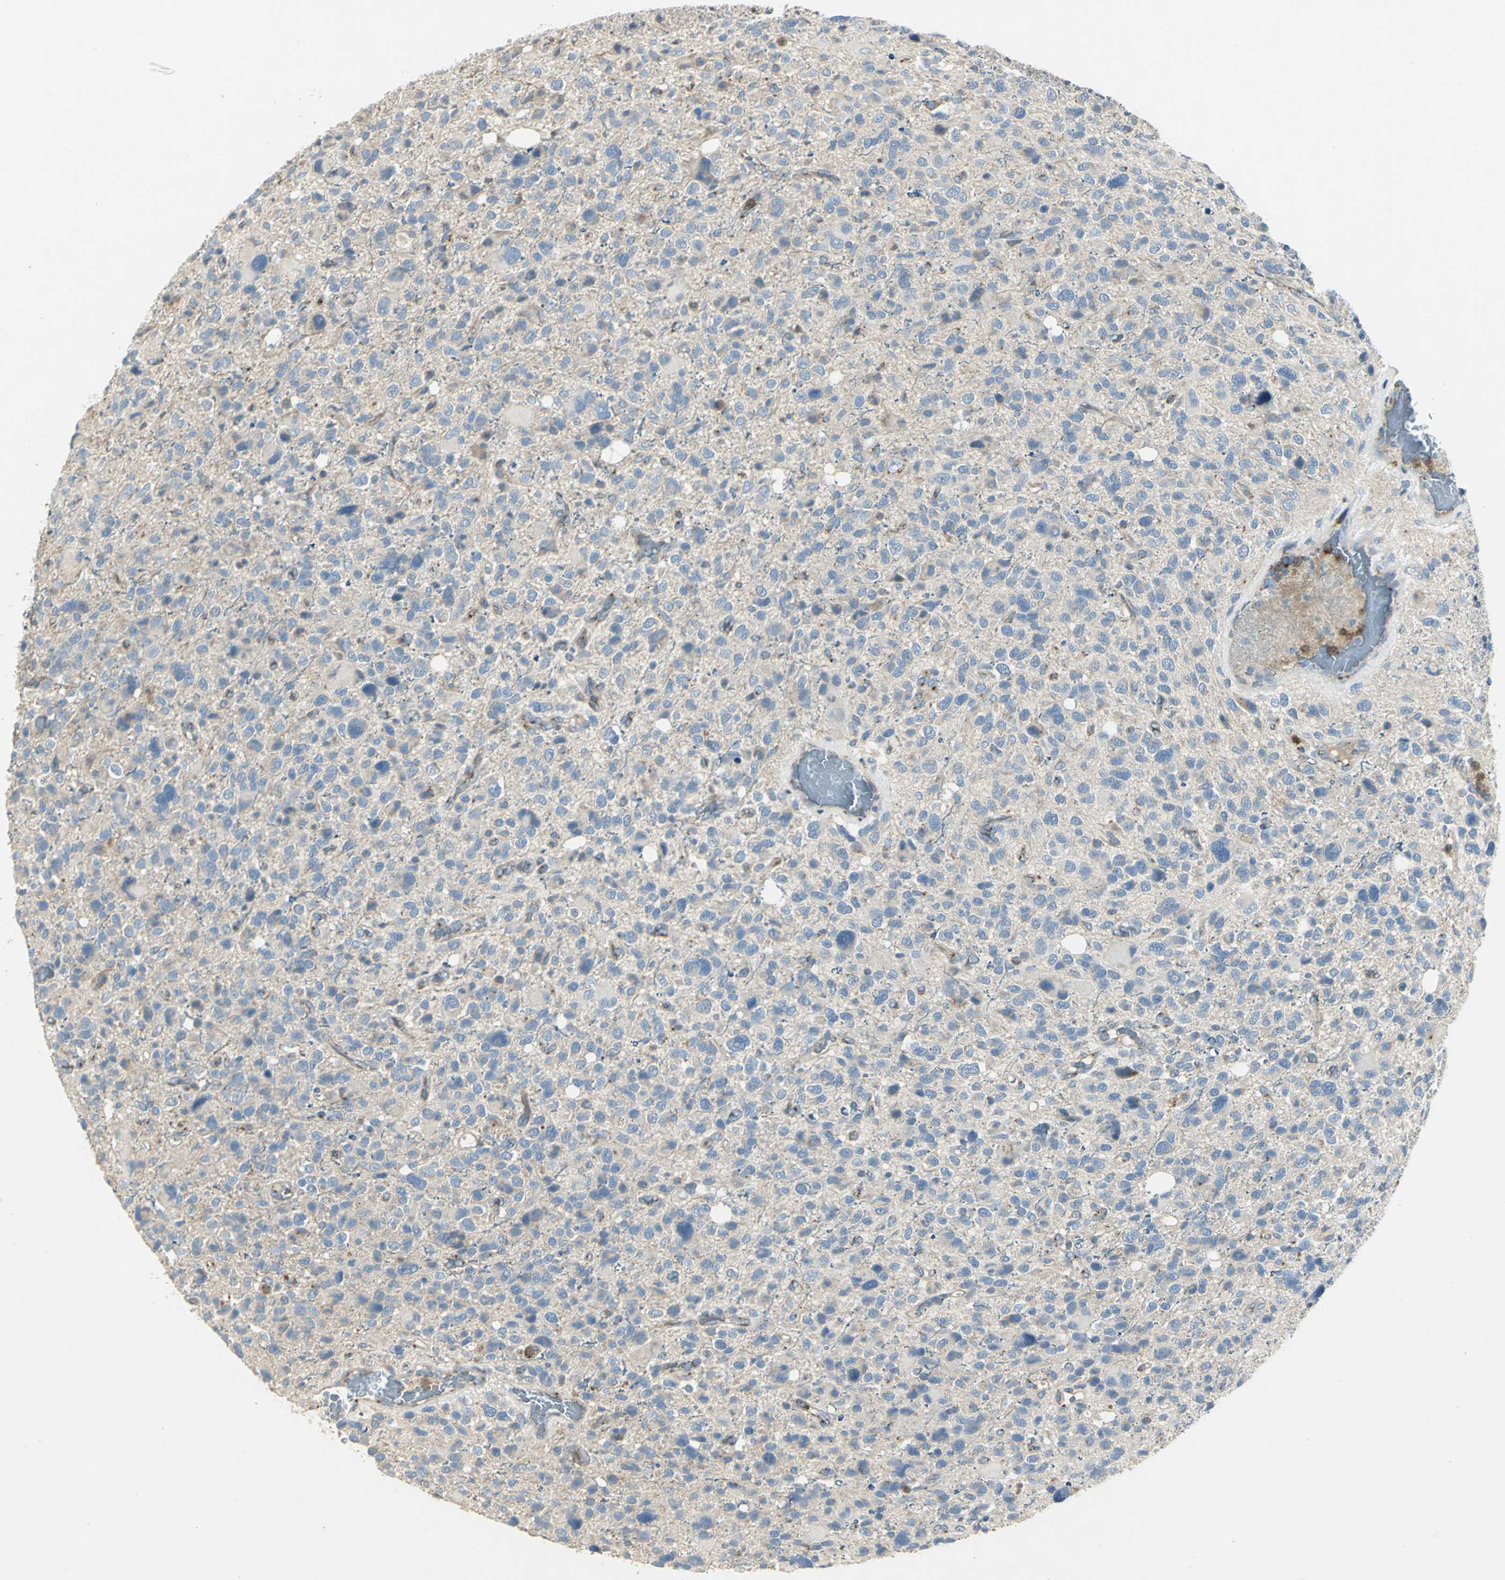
{"staining": {"intensity": "weak", "quantity": "25%-75%", "location": "cytoplasmic/membranous"}, "tissue": "glioma", "cell_type": "Tumor cells", "image_type": "cancer", "snomed": [{"axis": "morphology", "description": "Glioma, malignant, High grade"}, {"axis": "topography", "description": "Brain"}], "caption": "Protein analysis of glioma tissue demonstrates weak cytoplasmic/membranous positivity in approximately 25%-75% of tumor cells. (Stains: DAB in brown, nuclei in blue, Microscopy: brightfield microscopy at high magnification).", "gene": "TM9SF2", "patient": {"sex": "male", "age": 48}}